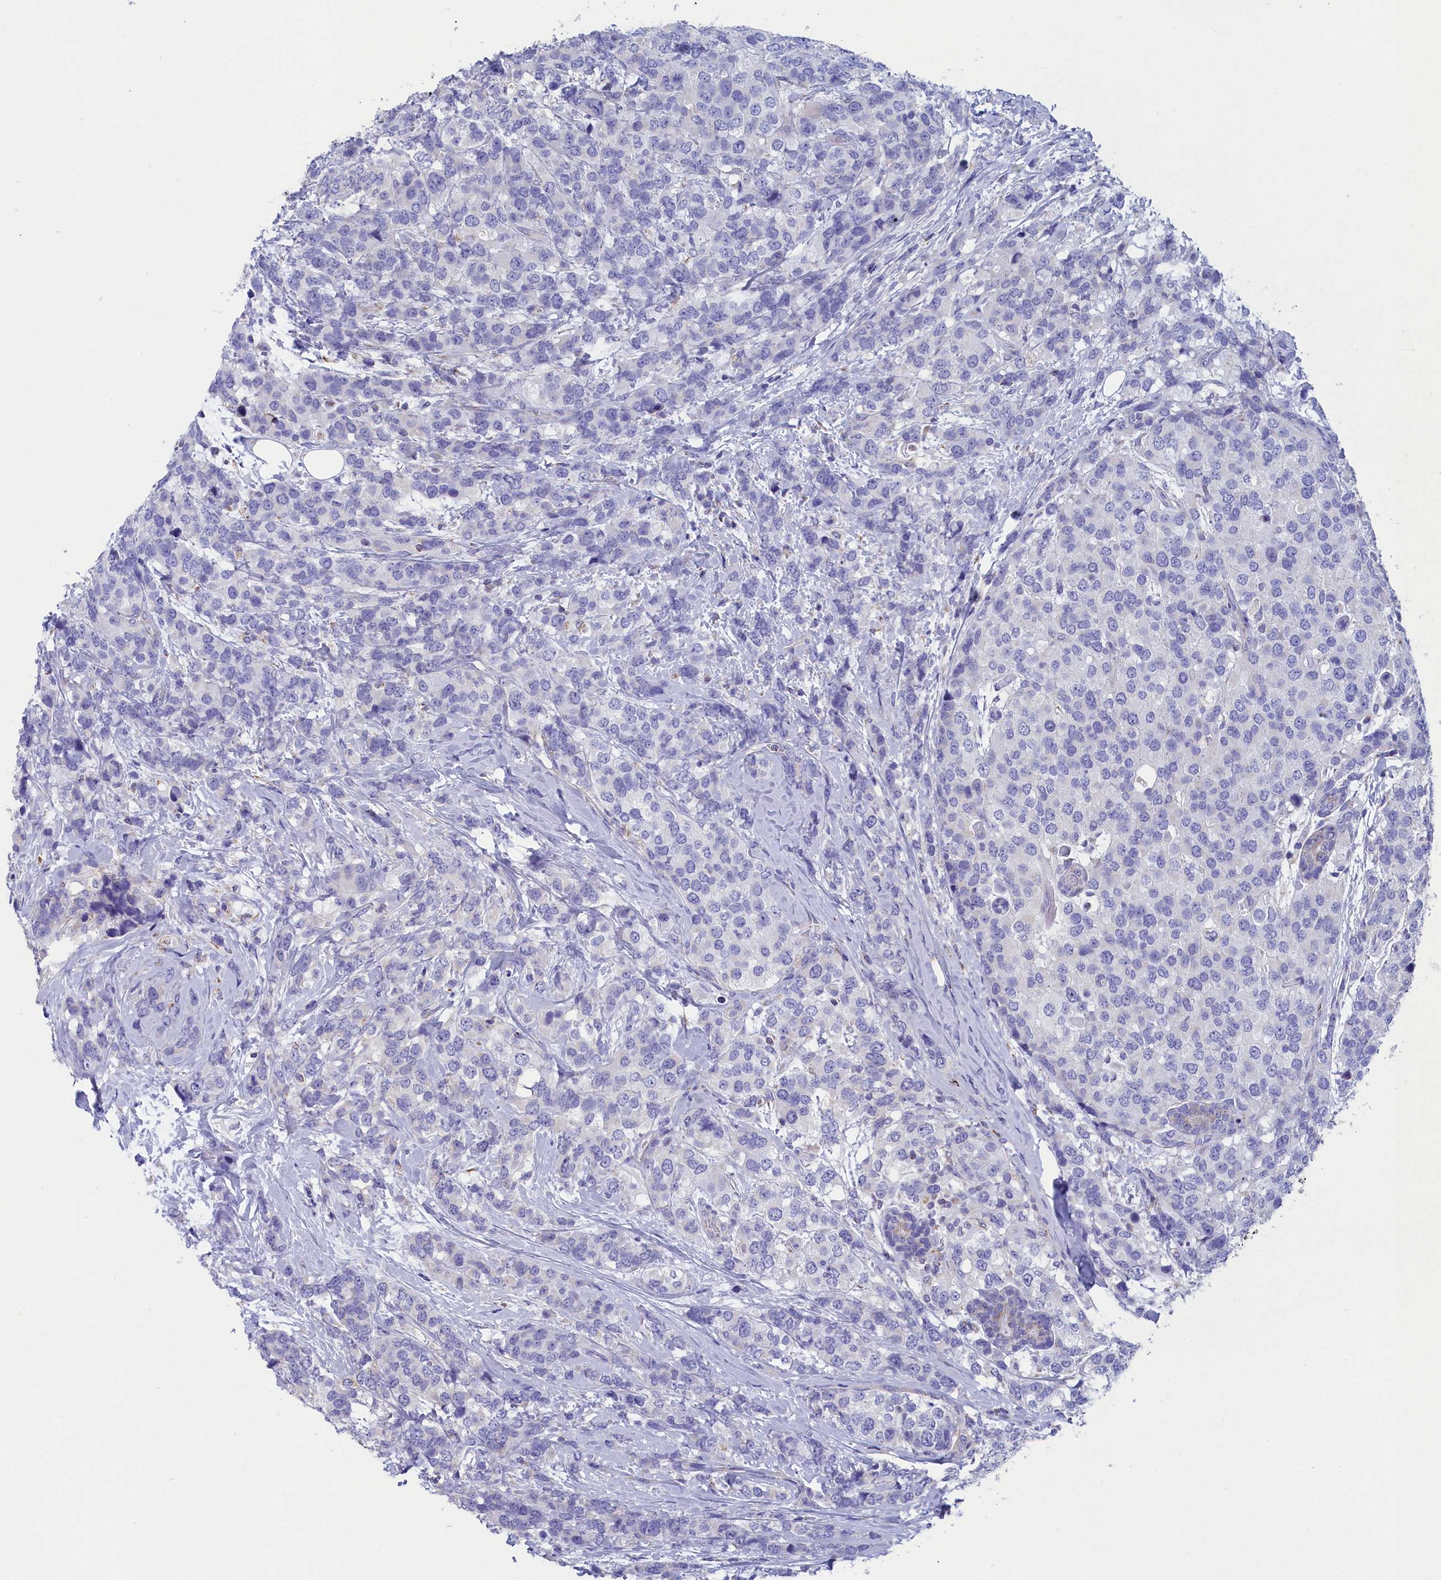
{"staining": {"intensity": "negative", "quantity": "none", "location": "none"}, "tissue": "breast cancer", "cell_type": "Tumor cells", "image_type": "cancer", "snomed": [{"axis": "morphology", "description": "Lobular carcinoma"}, {"axis": "topography", "description": "Breast"}], "caption": "Image shows no protein positivity in tumor cells of lobular carcinoma (breast) tissue.", "gene": "PRDM12", "patient": {"sex": "female", "age": 59}}